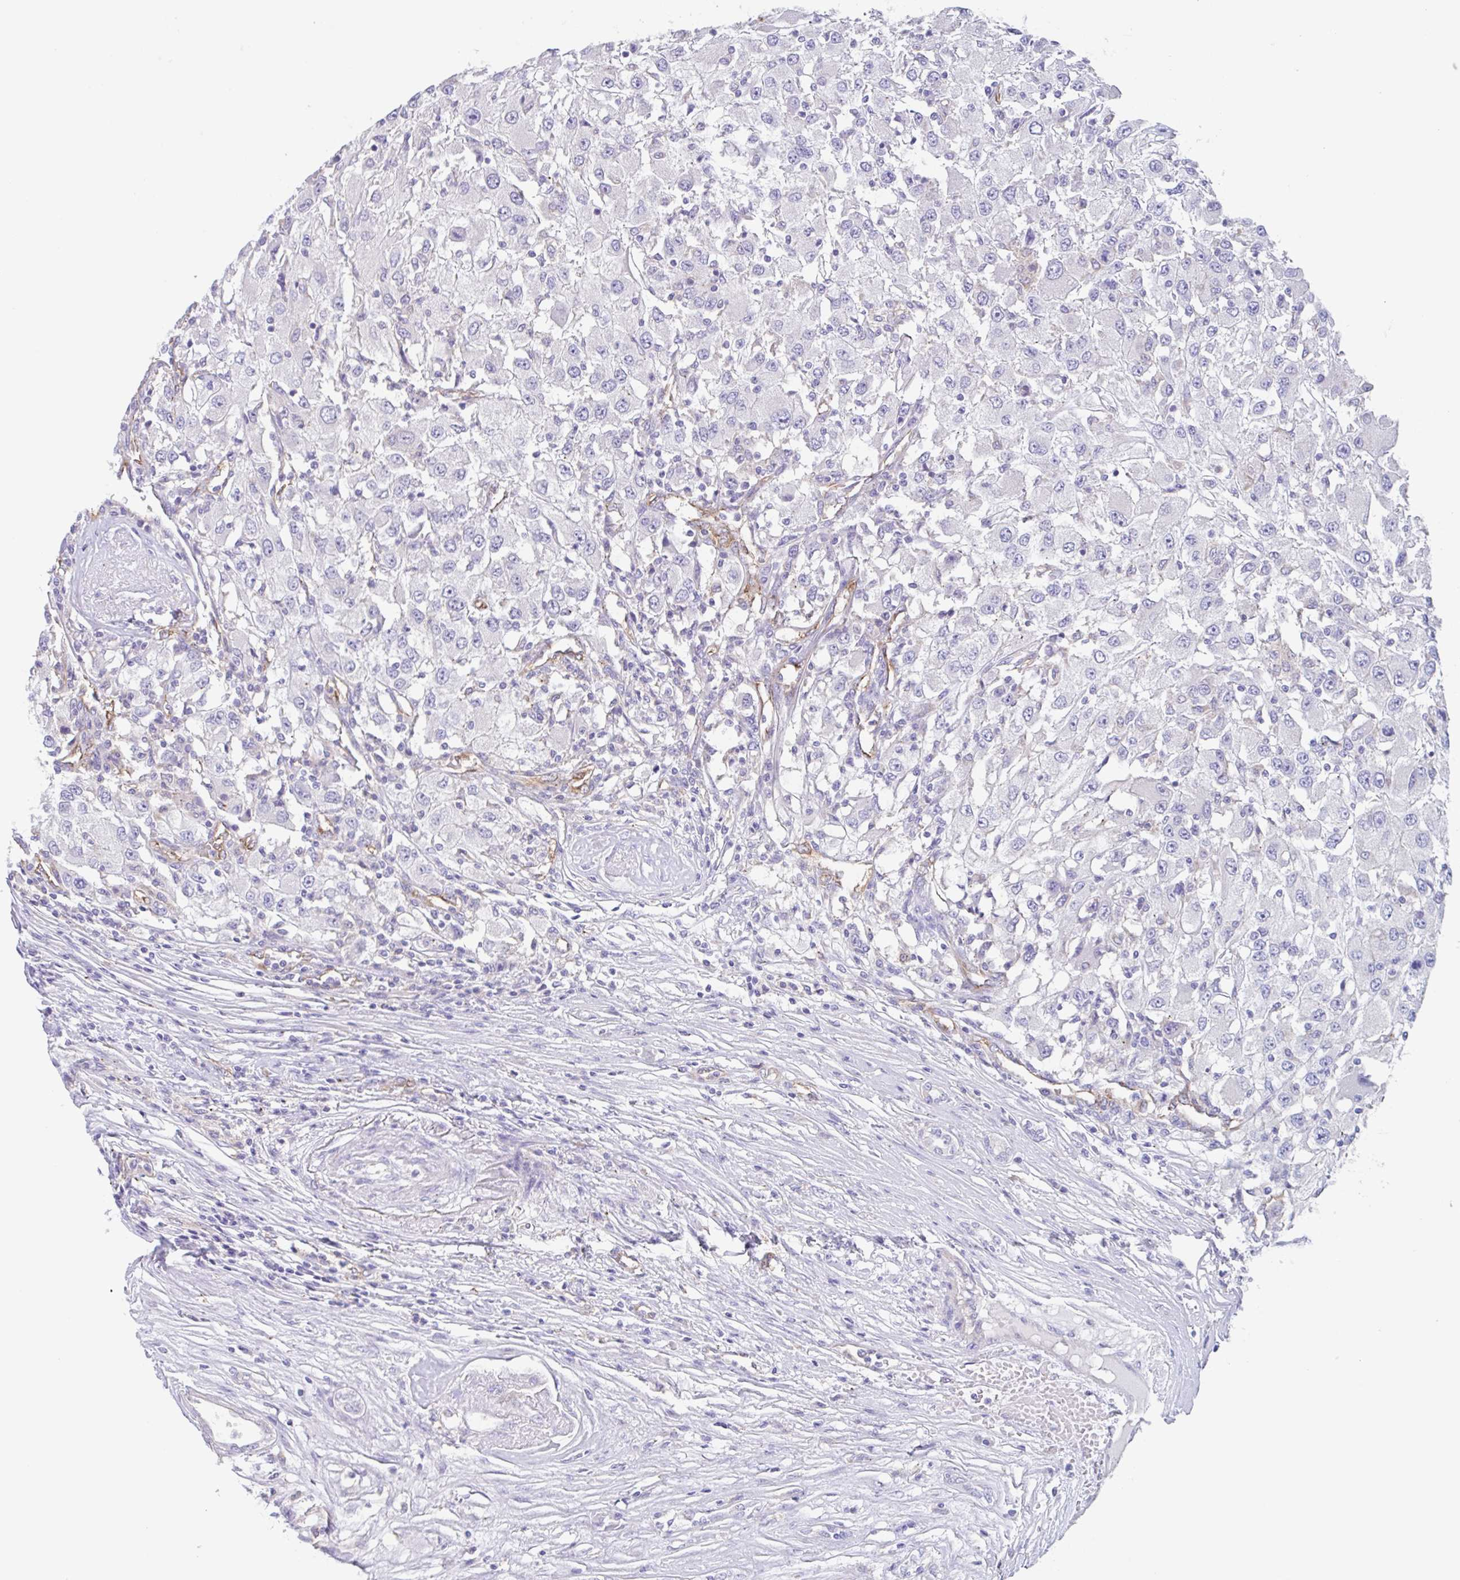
{"staining": {"intensity": "negative", "quantity": "none", "location": "none"}, "tissue": "renal cancer", "cell_type": "Tumor cells", "image_type": "cancer", "snomed": [{"axis": "morphology", "description": "Adenocarcinoma, NOS"}, {"axis": "topography", "description": "Kidney"}], "caption": "Photomicrograph shows no significant protein staining in tumor cells of renal cancer (adenocarcinoma). (Immunohistochemistry (ihc), brightfield microscopy, high magnification).", "gene": "EHD4", "patient": {"sex": "female", "age": 67}}